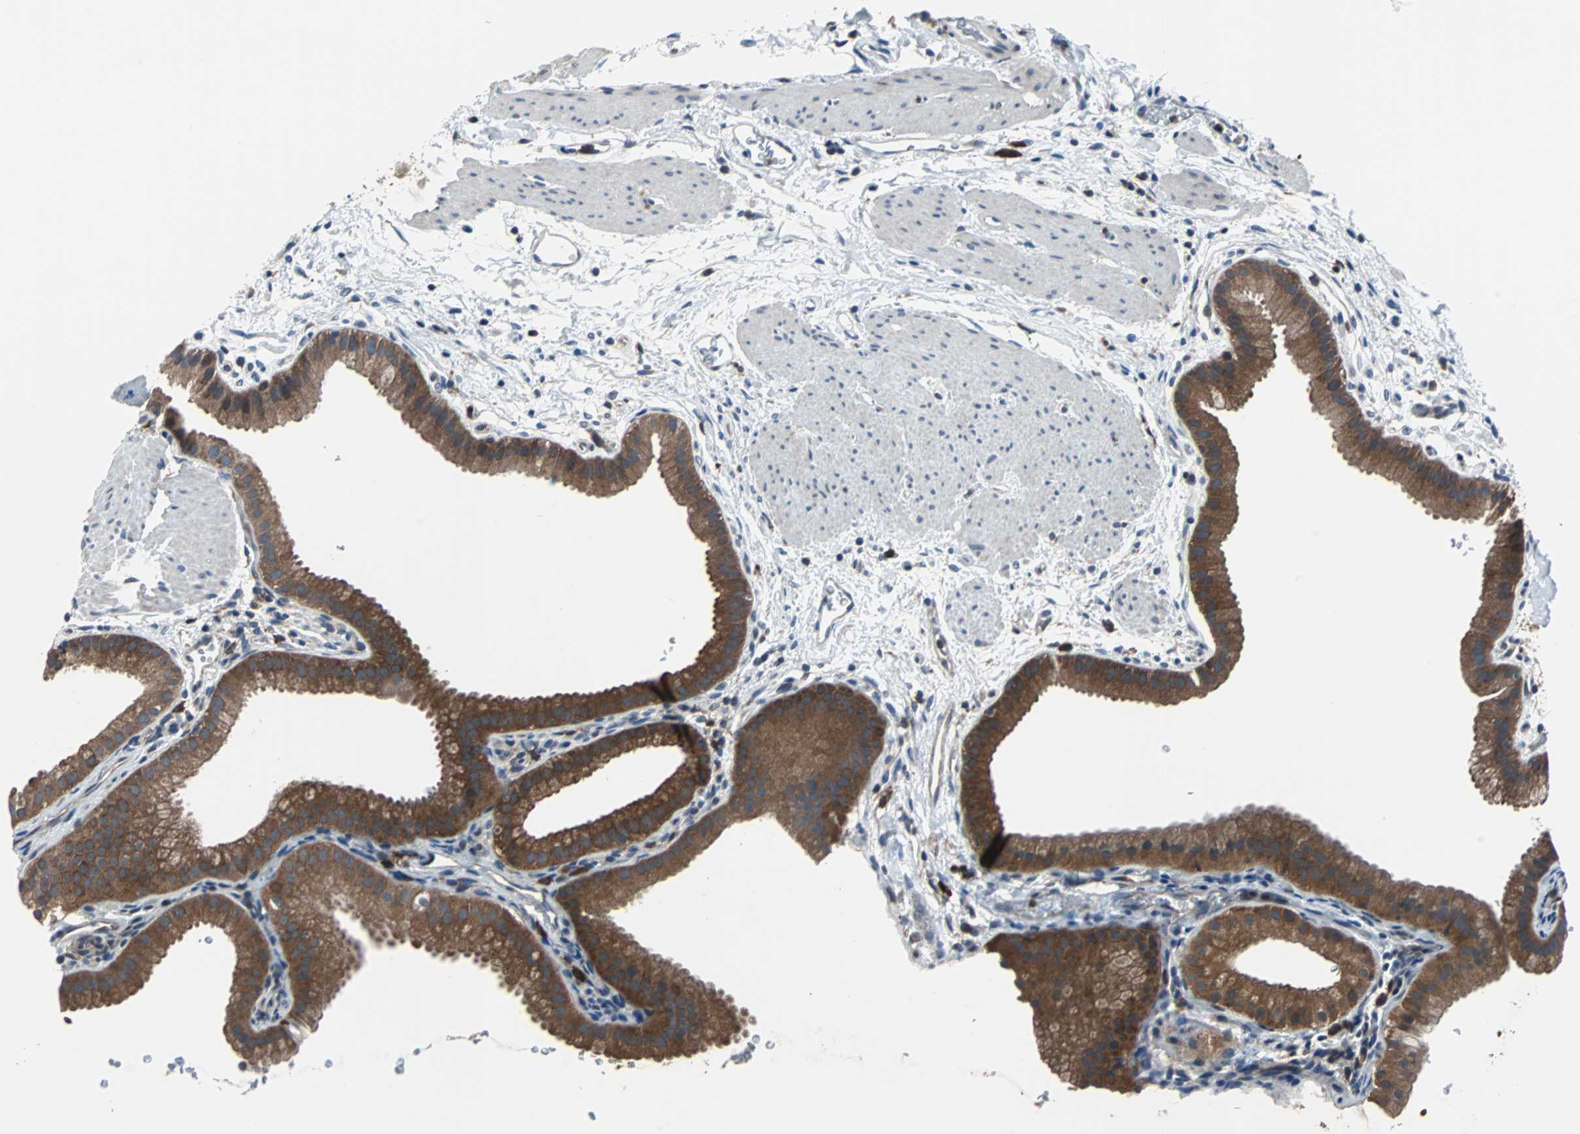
{"staining": {"intensity": "strong", "quantity": ">75%", "location": "cytoplasmic/membranous"}, "tissue": "gallbladder", "cell_type": "Glandular cells", "image_type": "normal", "snomed": [{"axis": "morphology", "description": "Normal tissue, NOS"}, {"axis": "topography", "description": "Gallbladder"}], "caption": "The immunohistochemical stain shows strong cytoplasmic/membranous staining in glandular cells of unremarkable gallbladder. (Brightfield microscopy of DAB IHC at high magnification).", "gene": "PAK1", "patient": {"sex": "female", "age": 64}}